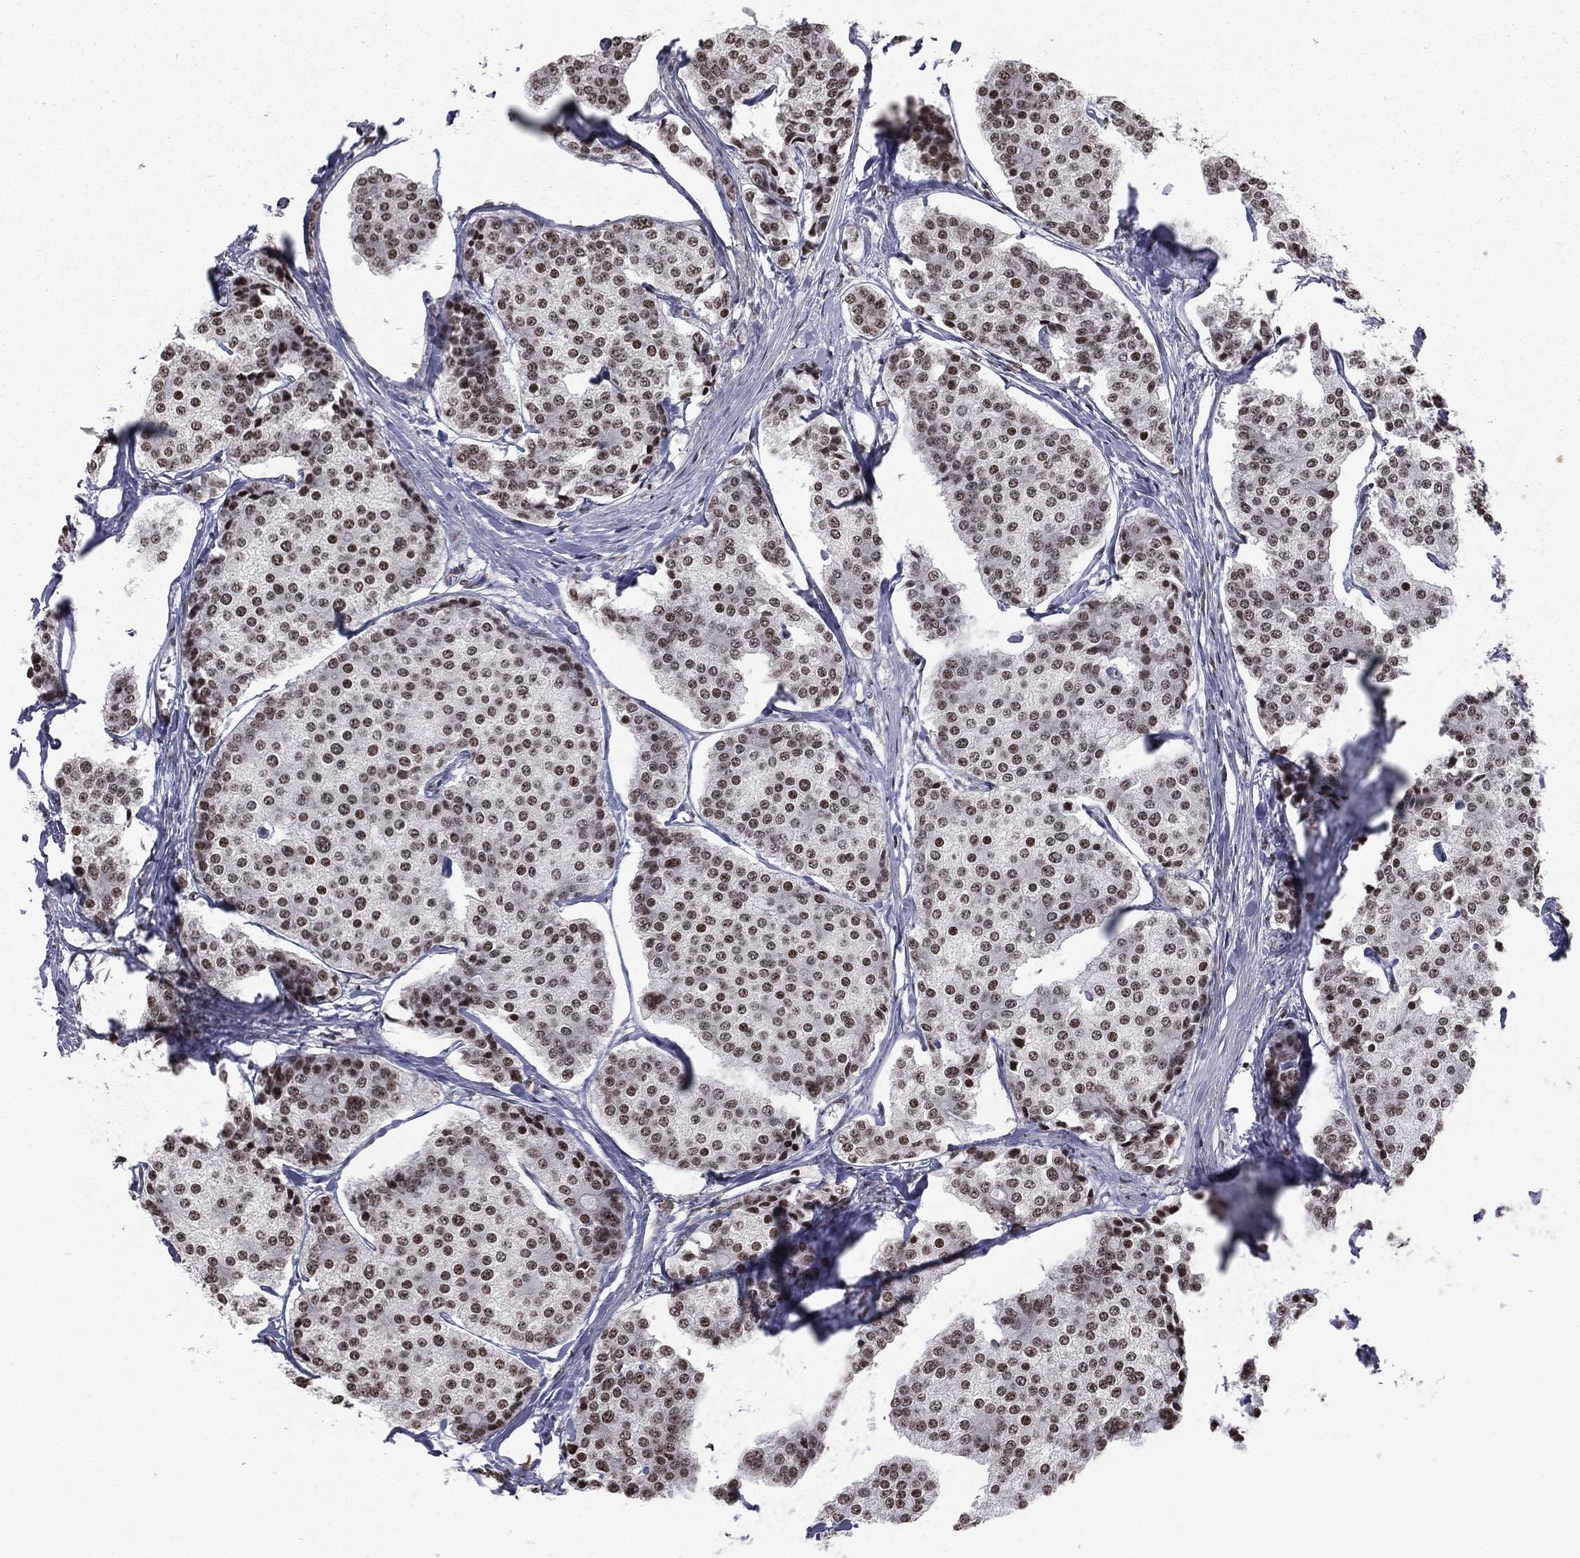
{"staining": {"intensity": "strong", "quantity": ">75%", "location": "nuclear"}, "tissue": "carcinoid", "cell_type": "Tumor cells", "image_type": "cancer", "snomed": [{"axis": "morphology", "description": "Carcinoid, malignant, NOS"}, {"axis": "topography", "description": "Small intestine"}], "caption": "A brown stain labels strong nuclear staining of a protein in carcinoid tumor cells.", "gene": "RFX7", "patient": {"sex": "female", "age": 65}}